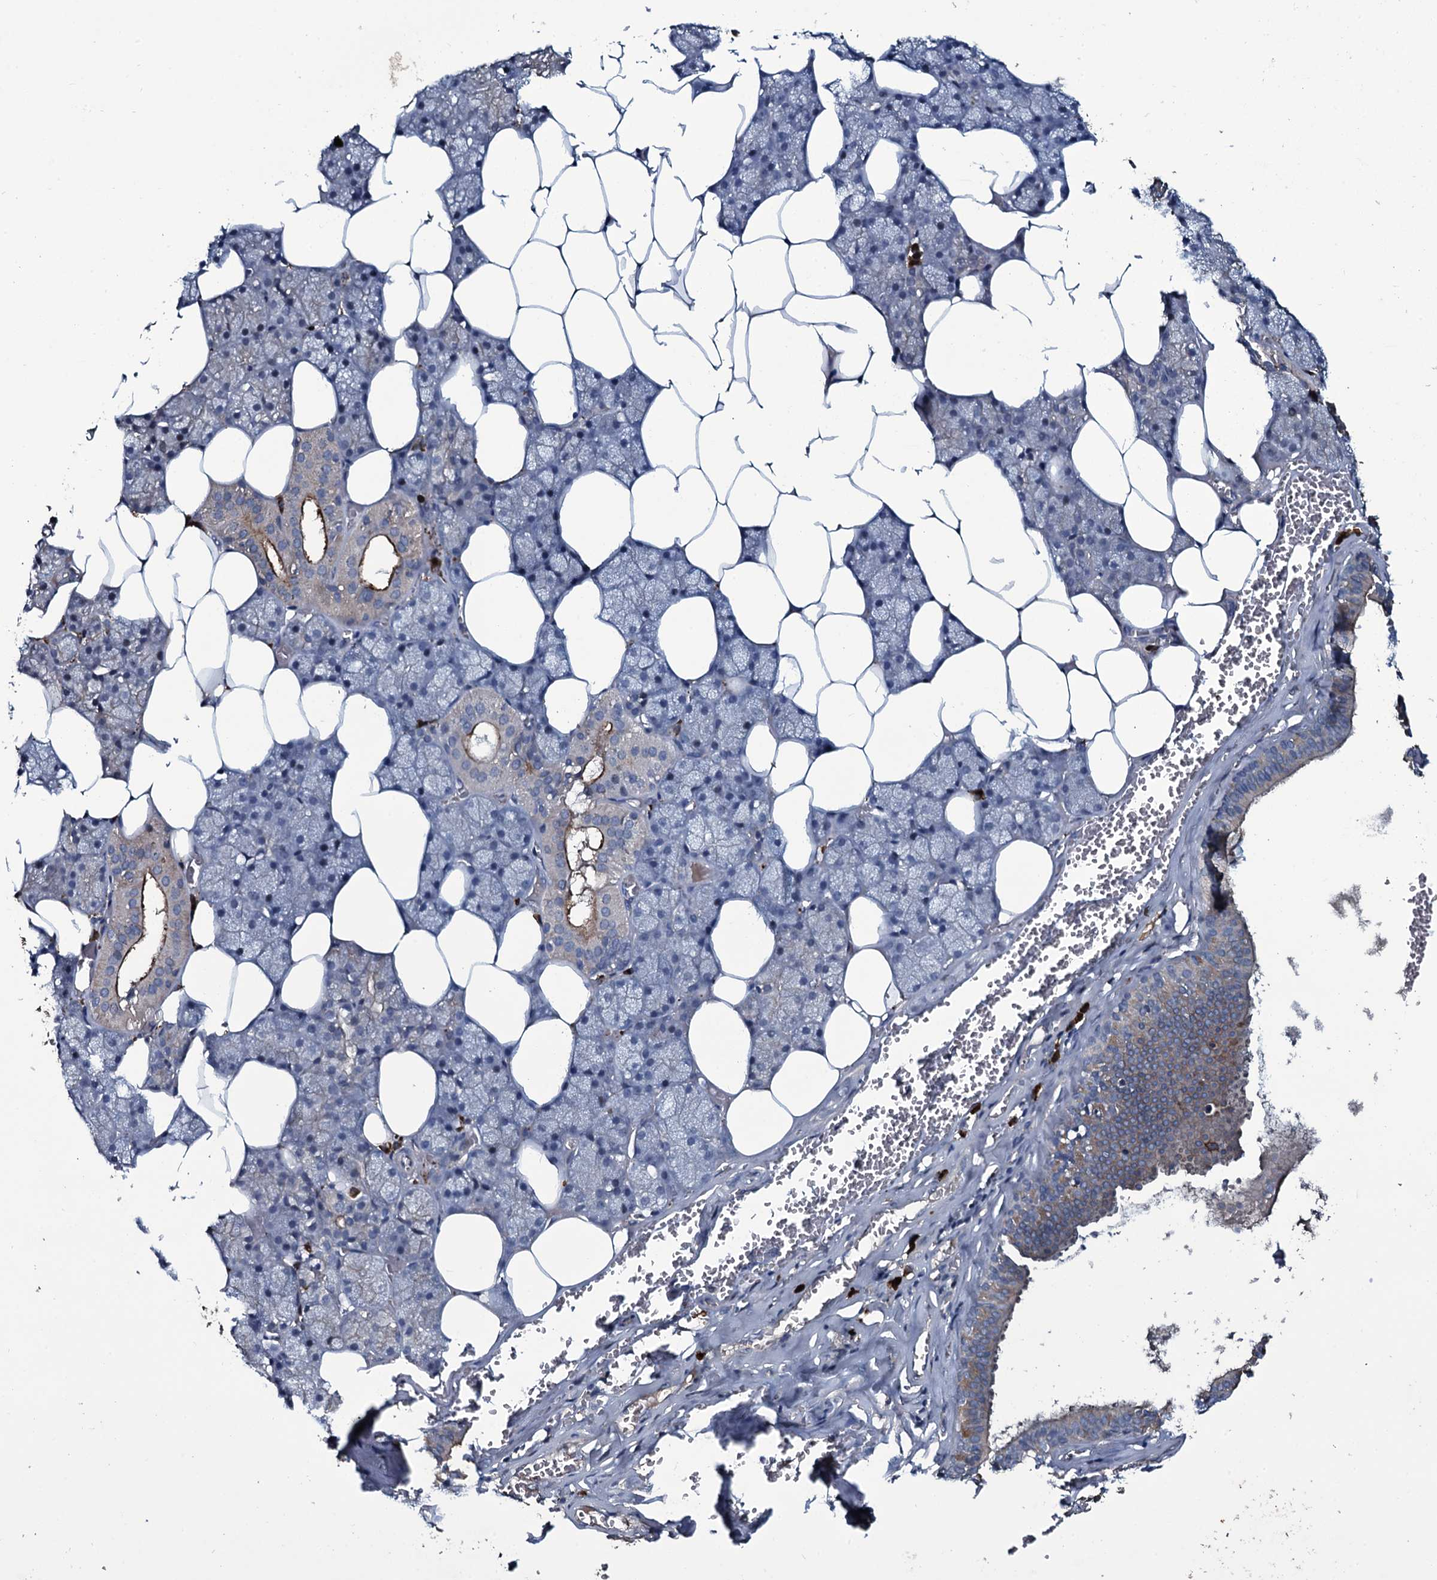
{"staining": {"intensity": "moderate", "quantity": "<25%", "location": "cytoplasmic/membranous"}, "tissue": "salivary gland", "cell_type": "Glandular cells", "image_type": "normal", "snomed": [{"axis": "morphology", "description": "Normal tissue, NOS"}, {"axis": "topography", "description": "Salivary gland"}], "caption": "Salivary gland stained with immunohistochemistry shows moderate cytoplasmic/membranous expression in about <25% of glandular cells.", "gene": "LYG2", "patient": {"sex": "male", "age": 62}}